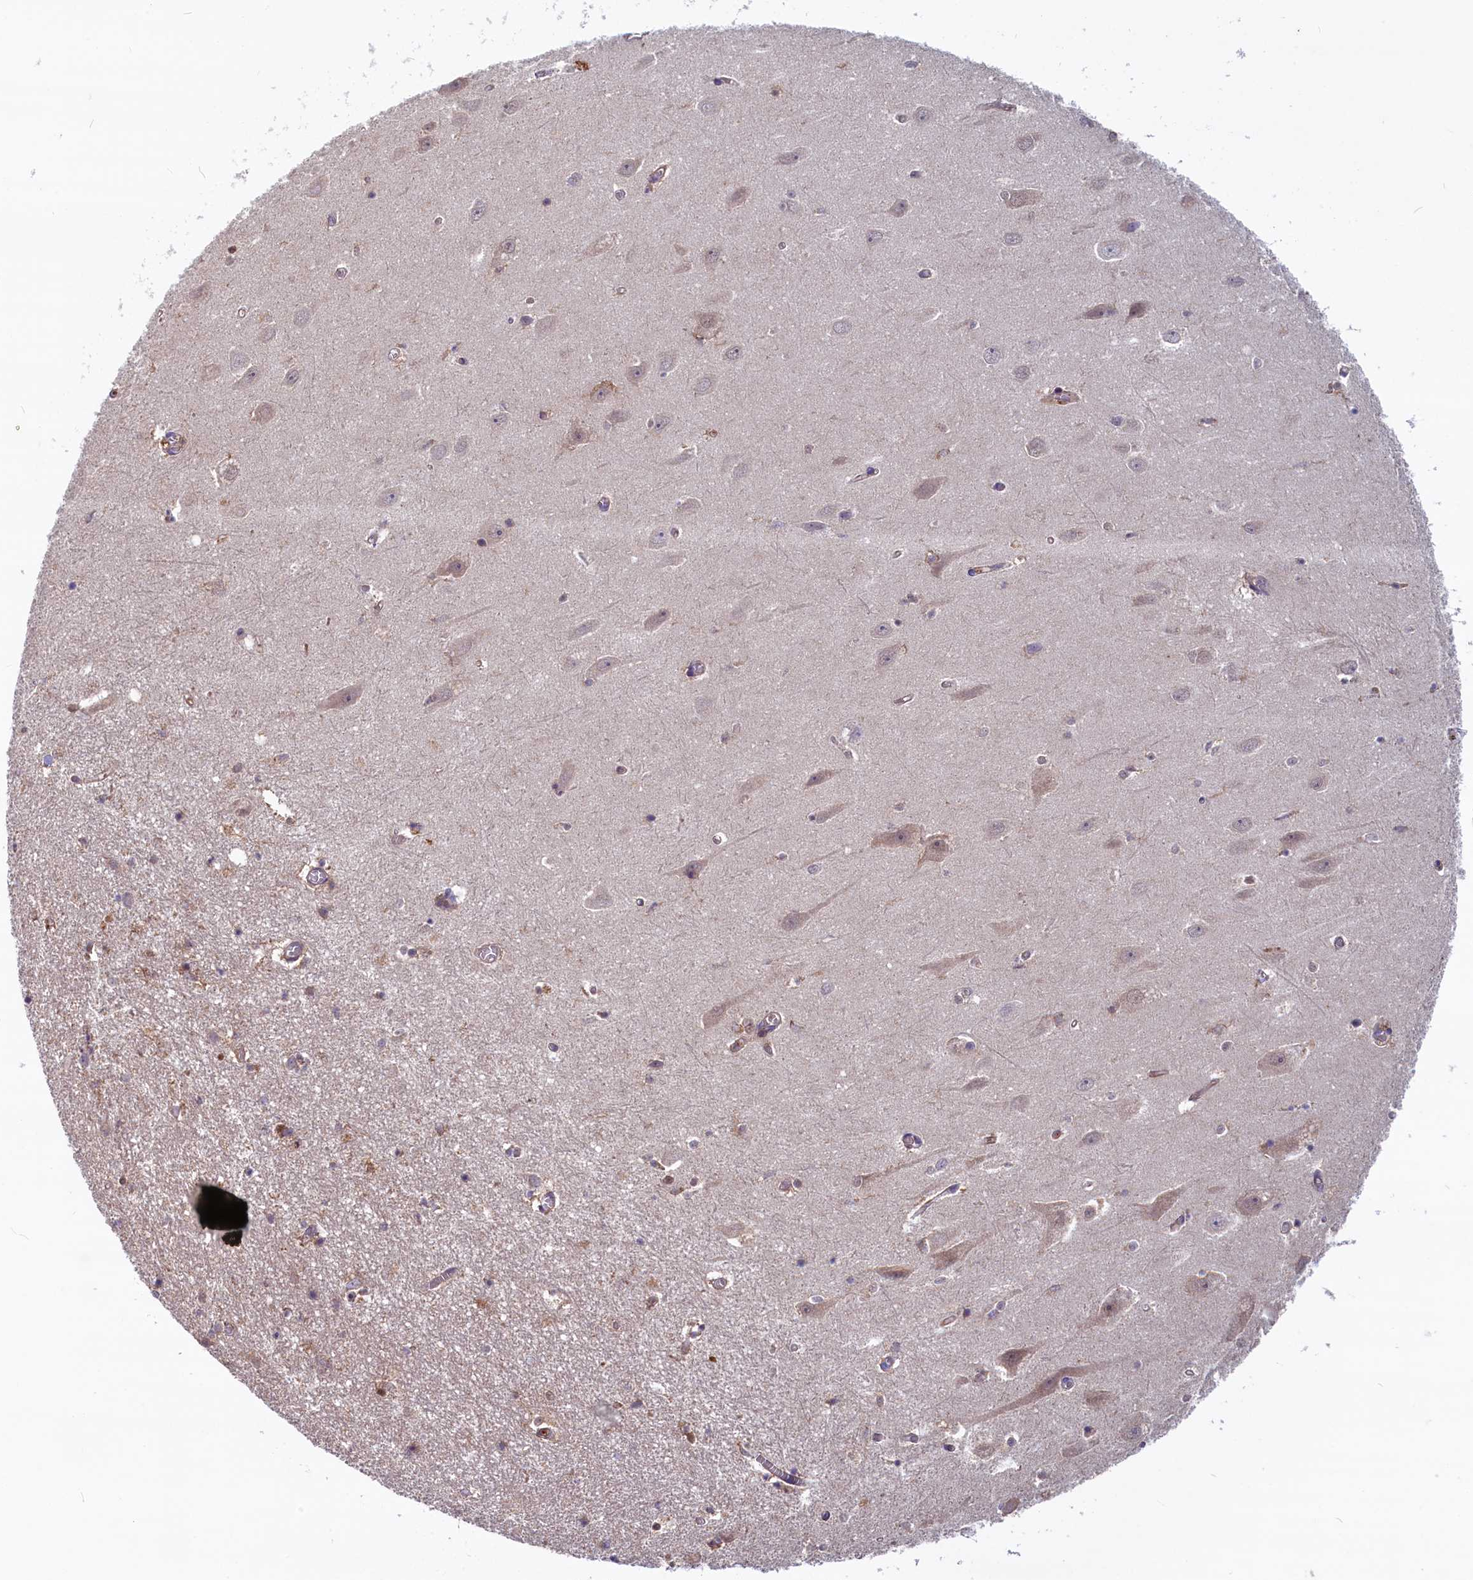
{"staining": {"intensity": "moderate", "quantity": "<25%", "location": "cytoplasmic/membranous"}, "tissue": "hippocampus", "cell_type": "Glial cells", "image_type": "normal", "snomed": [{"axis": "morphology", "description": "Normal tissue, NOS"}, {"axis": "topography", "description": "Hippocampus"}], "caption": "Human hippocampus stained with a brown dye displays moderate cytoplasmic/membranous positive positivity in about <25% of glial cells.", "gene": "MYO9B", "patient": {"sex": "female", "age": 64}}